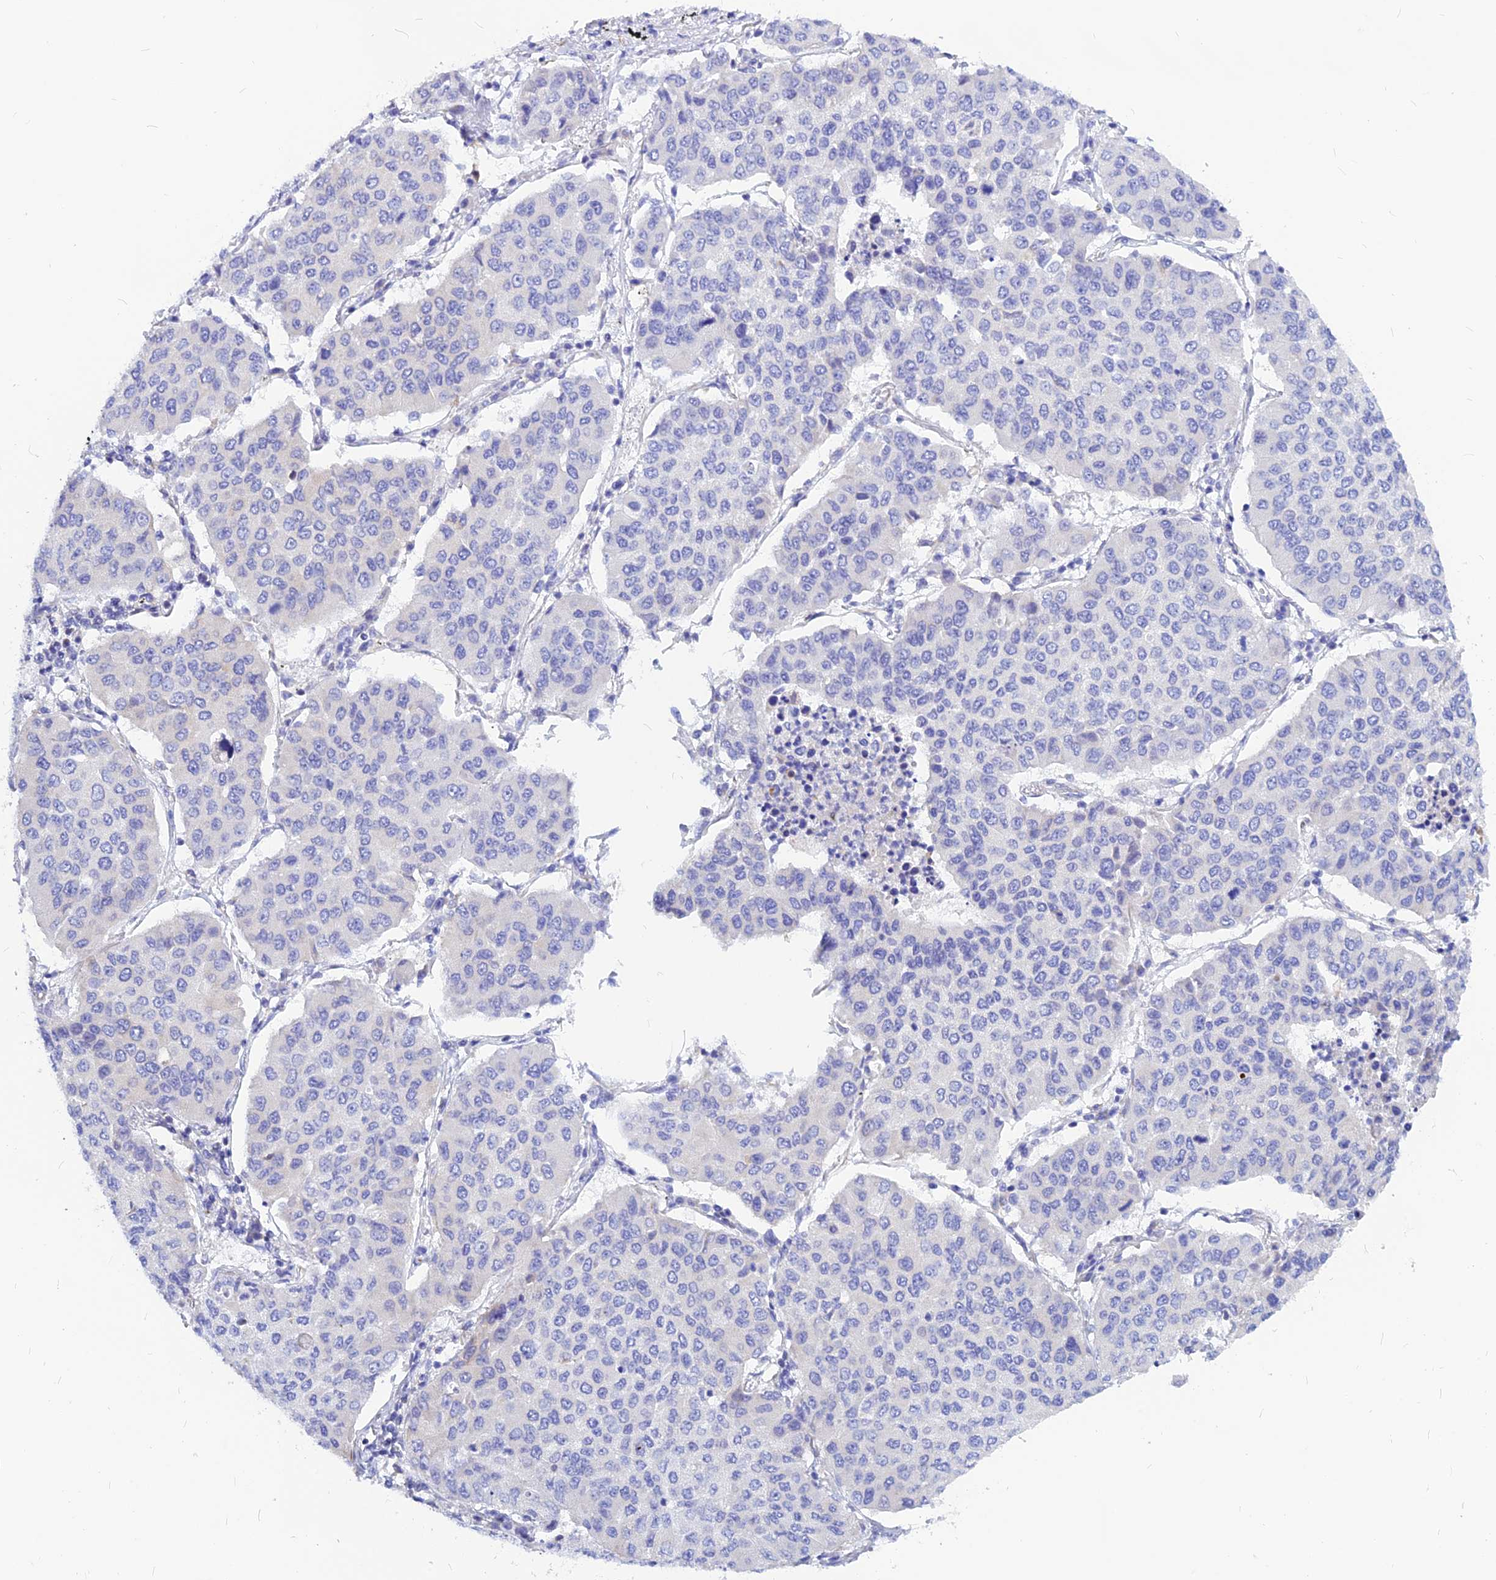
{"staining": {"intensity": "negative", "quantity": "none", "location": "none"}, "tissue": "lung cancer", "cell_type": "Tumor cells", "image_type": "cancer", "snomed": [{"axis": "morphology", "description": "Squamous cell carcinoma, NOS"}, {"axis": "topography", "description": "Lung"}], "caption": "Immunohistochemistry image of neoplastic tissue: lung cancer (squamous cell carcinoma) stained with DAB (3,3'-diaminobenzidine) reveals no significant protein positivity in tumor cells.", "gene": "CNOT6", "patient": {"sex": "male", "age": 74}}